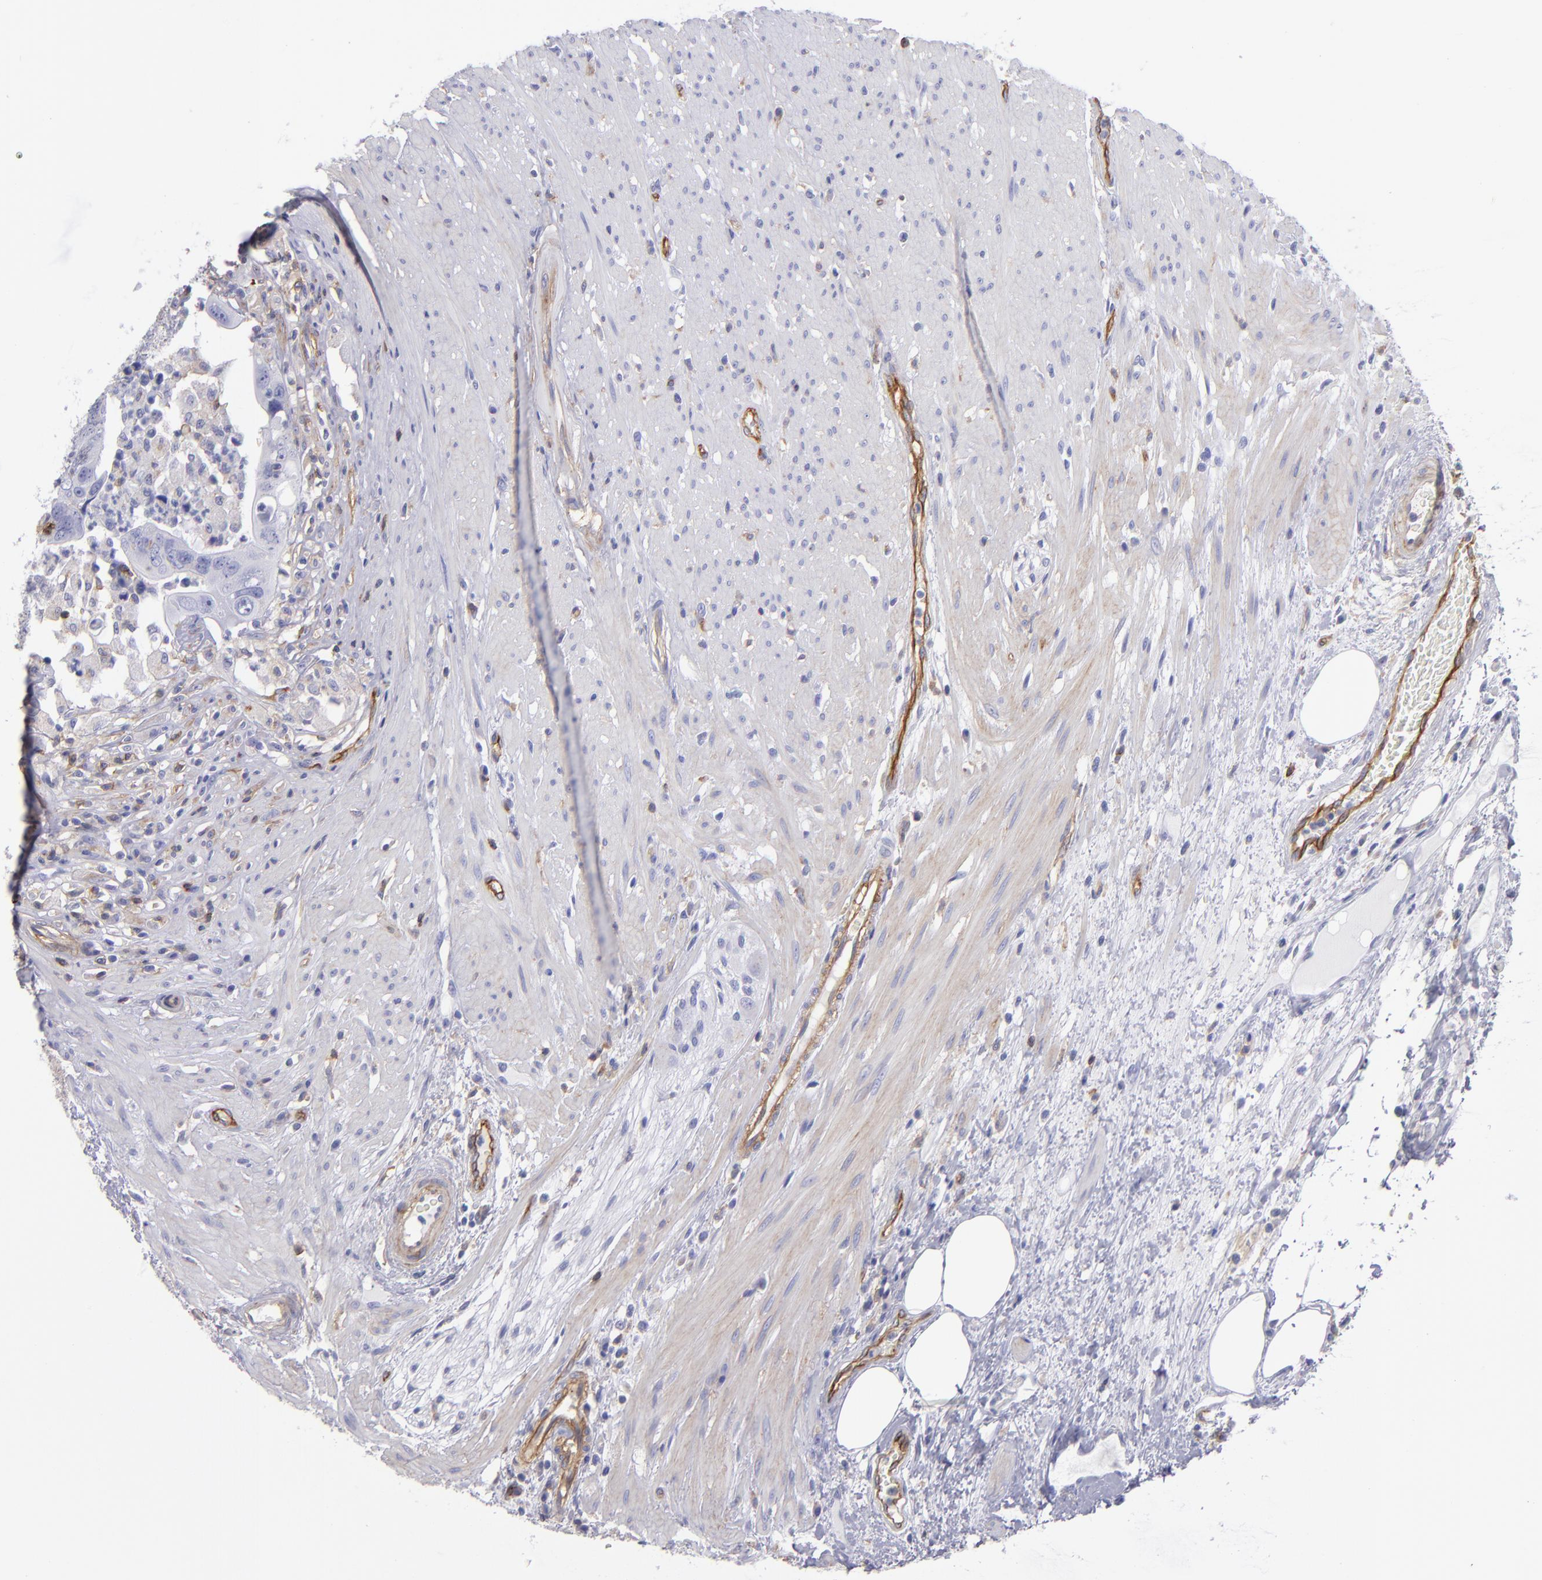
{"staining": {"intensity": "negative", "quantity": "none", "location": "none"}, "tissue": "colorectal cancer", "cell_type": "Tumor cells", "image_type": "cancer", "snomed": [{"axis": "morphology", "description": "Adenocarcinoma, NOS"}, {"axis": "topography", "description": "Rectum"}], "caption": "Human colorectal adenocarcinoma stained for a protein using immunohistochemistry (IHC) reveals no positivity in tumor cells.", "gene": "ENTPD1", "patient": {"sex": "male", "age": 53}}